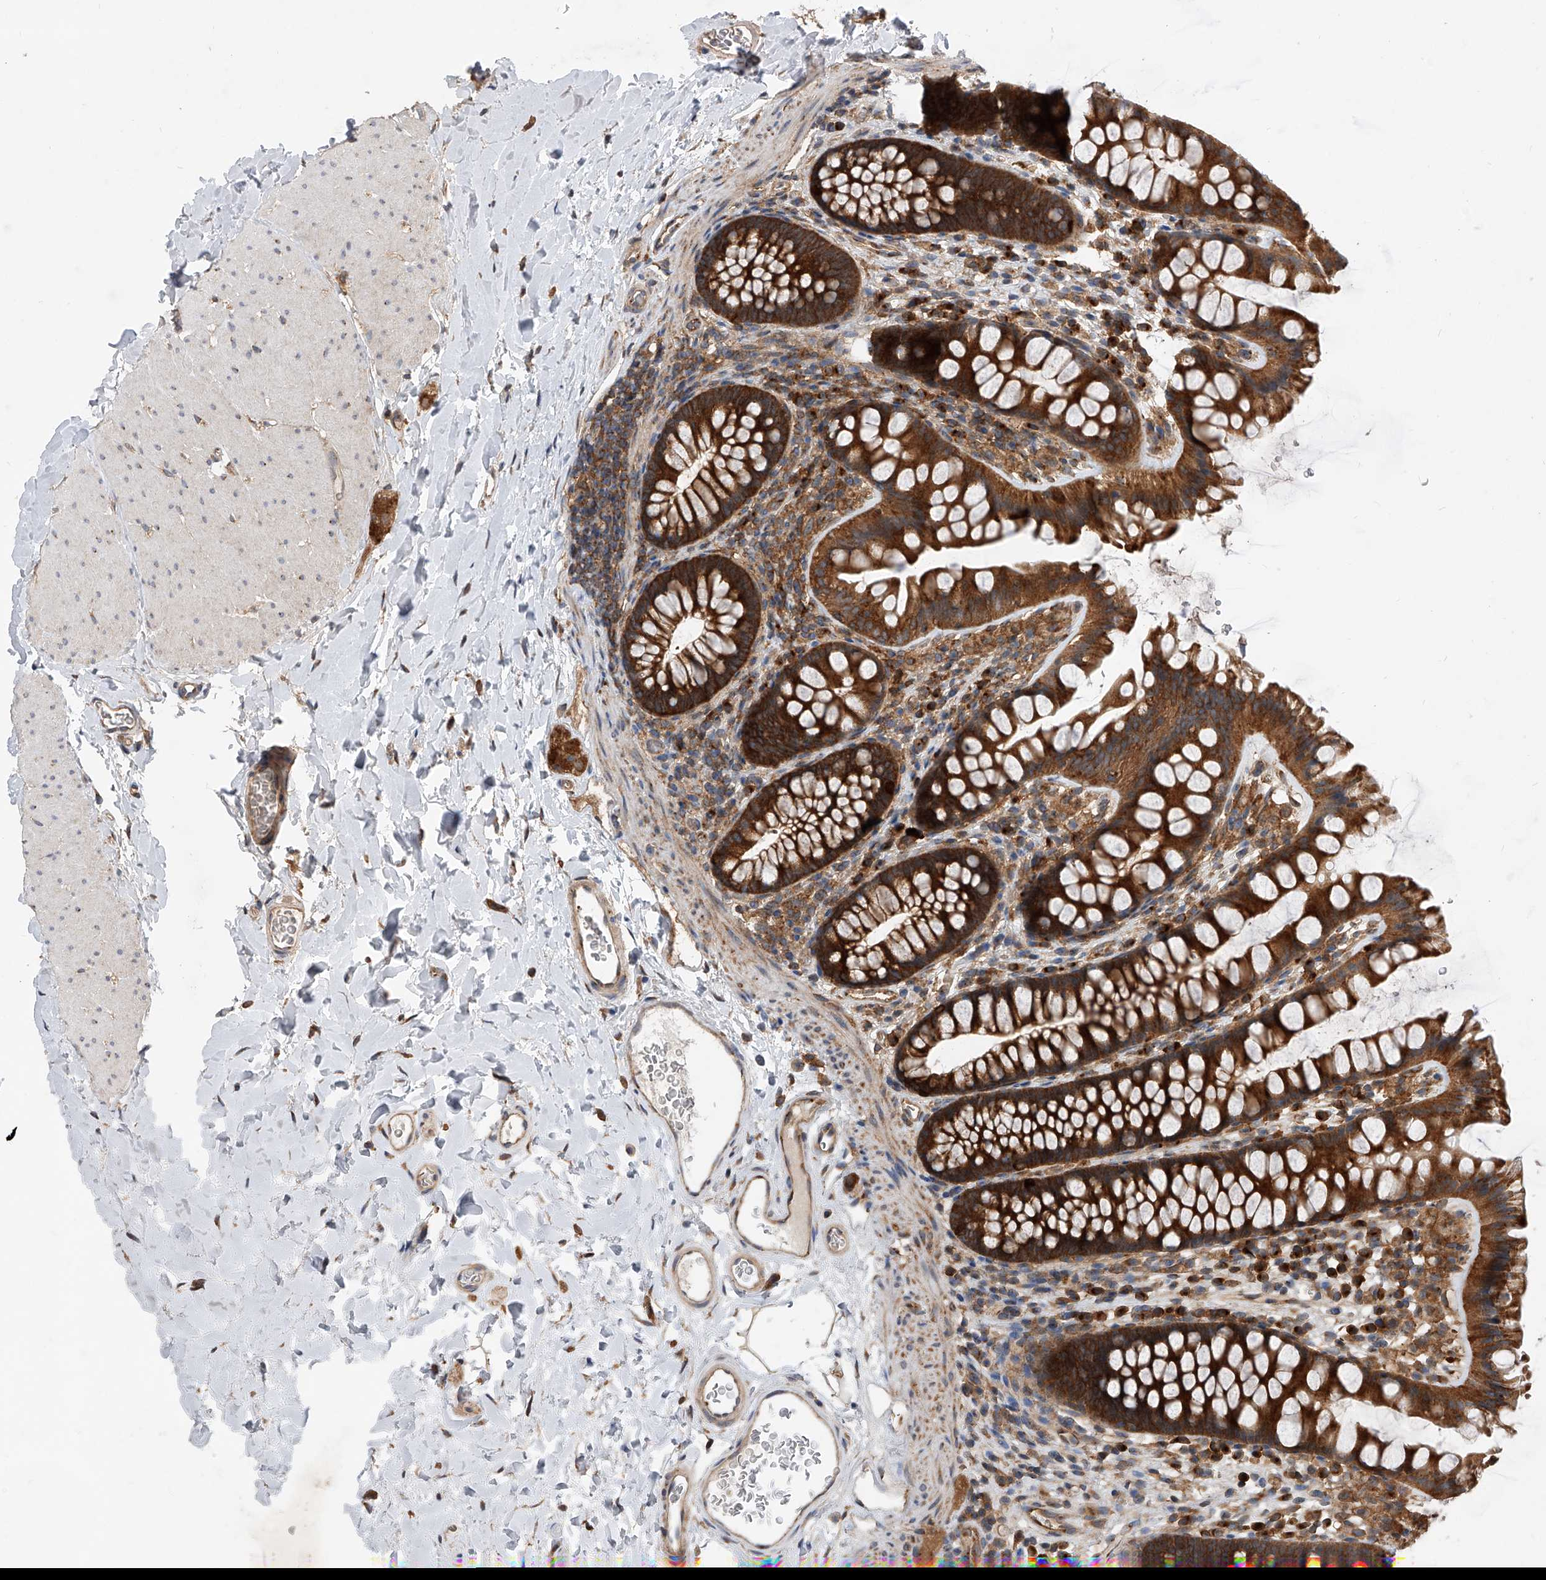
{"staining": {"intensity": "moderate", "quantity": ">75%", "location": "cytoplasmic/membranous"}, "tissue": "colon", "cell_type": "Endothelial cells", "image_type": "normal", "snomed": [{"axis": "morphology", "description": "Normal tissue, NOS"}, {"axis": "topography", "description": "Colon"}], "caption": "Brown immunohistochemical staining in normal colon exhibits moderate cytoplasmic/membranous staining in about >75% of endothelial cells.", "gene": "CFAP410", "patient": {"sex": "female", "age": 62}}